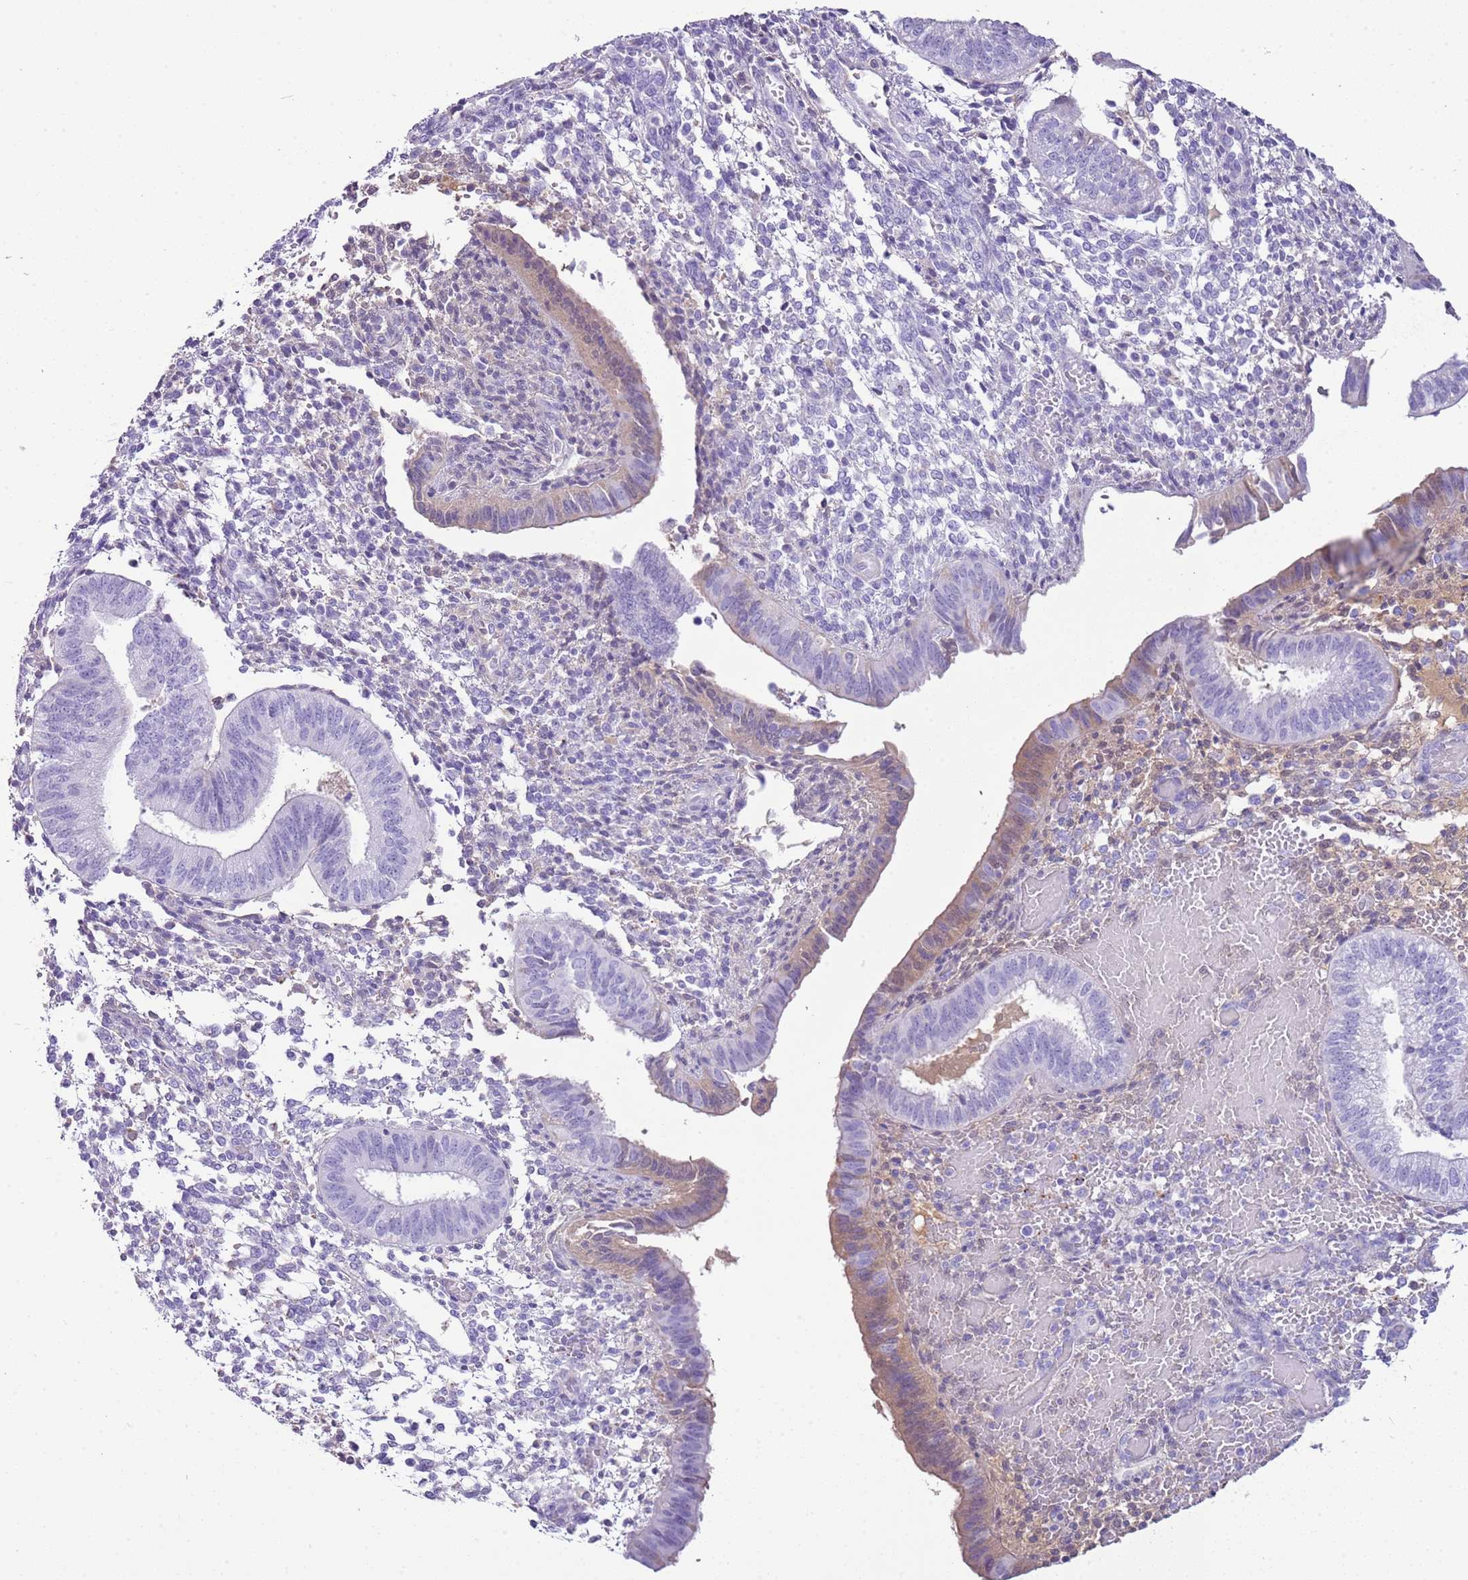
{"staining": {"intensity": "negative", "quantity": "none", "location": "none"}, "tissue": "endometrium", "cell_type": "Cells in endometrial stroma", "image_type": "normal", "snomed": [{"axis": "morphology", "description": "Normal tissue, NOS"}, {"axis": "topography", "description": "Endometrium"}], "caption": "Immunohistochemical staining of benign human endometrium demonstrates no significant staining in cells in endometrial stroma.", "gene": "IGKV3", "patient": {"sex": "female", "age": 34}}